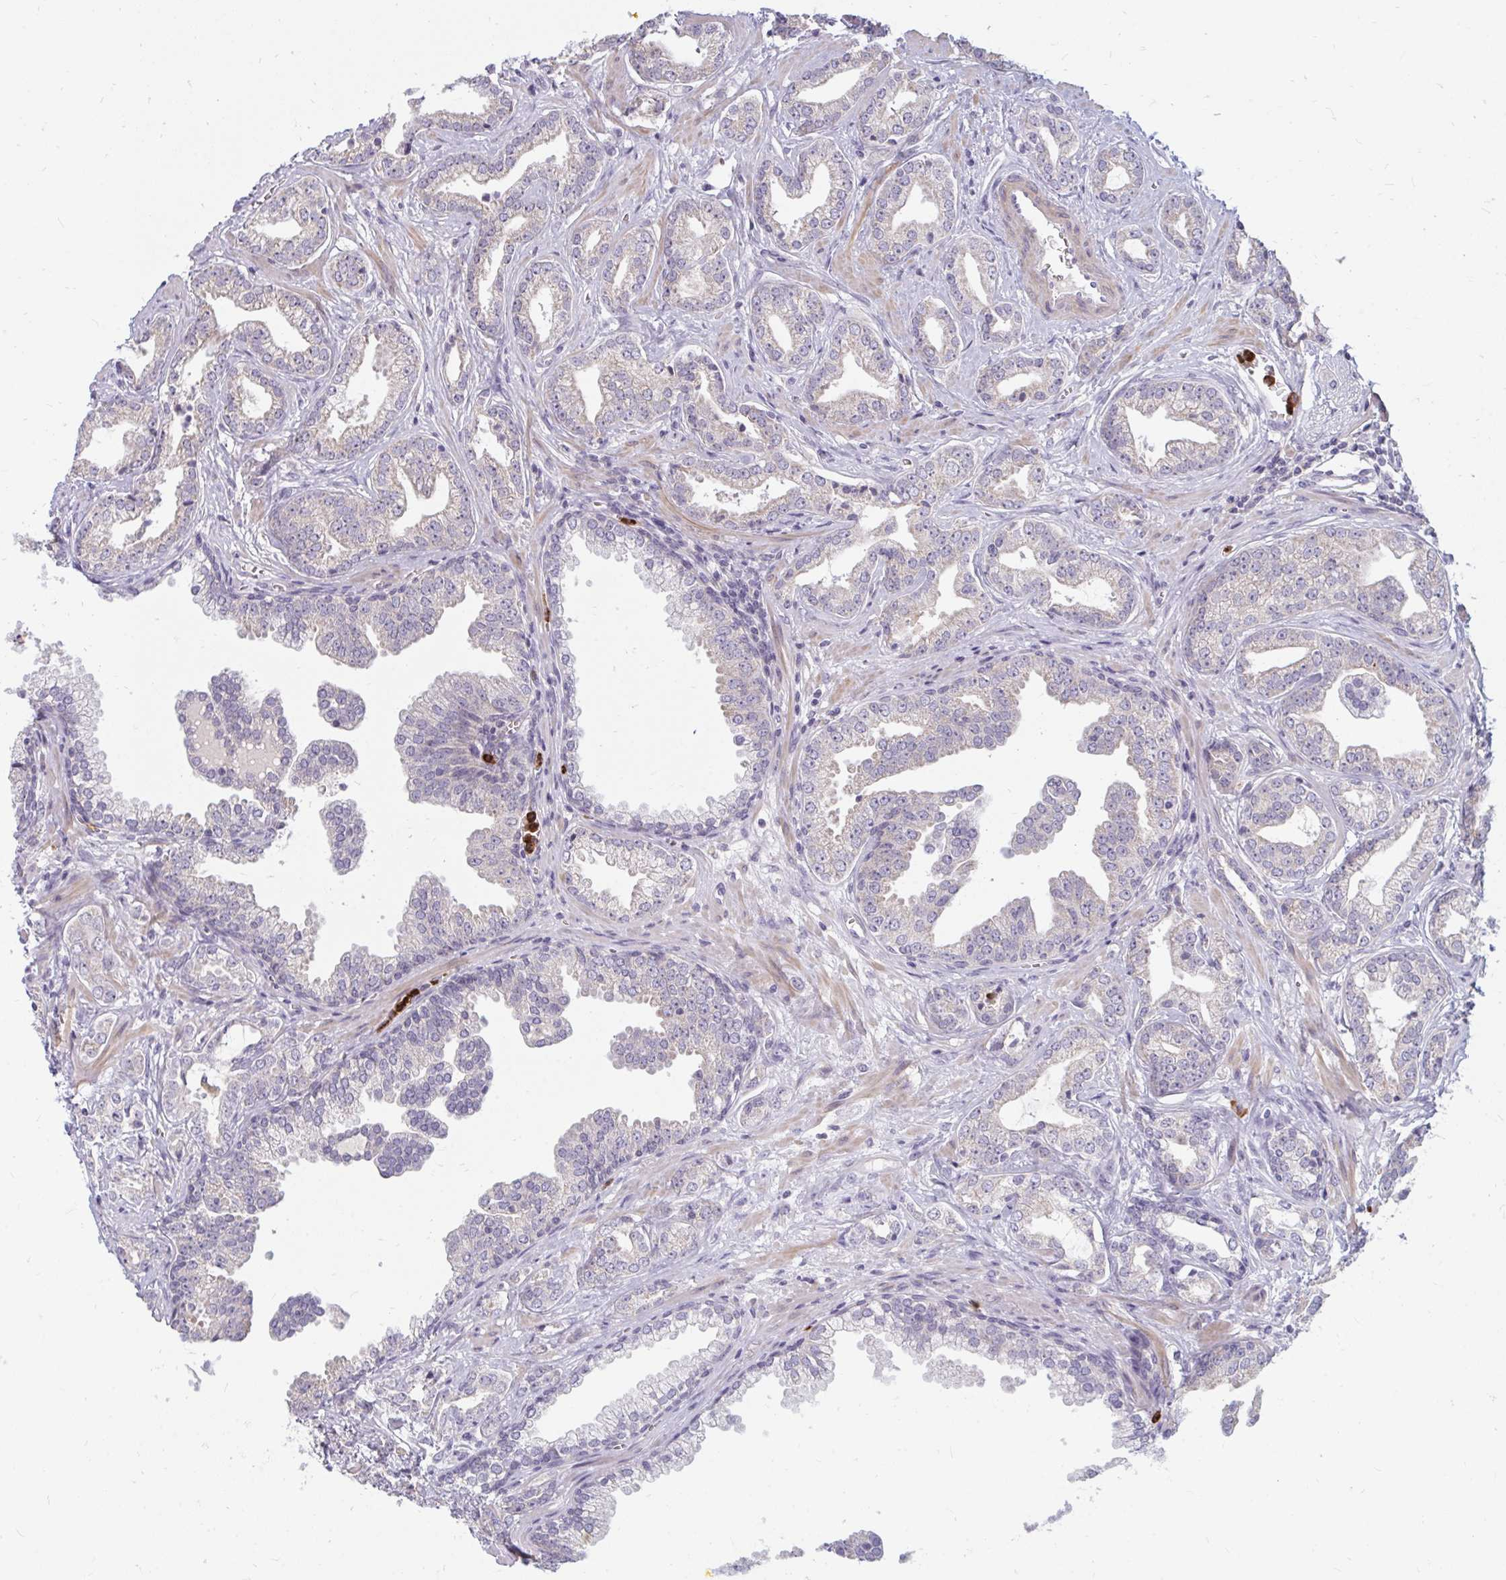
{"staining": {"intensity": "negative", "quantity": "none", "location": "none"}, "tissue": "prostate cancer", "cell_type": "Tumor cells", "image_type": "cancer", "snomed": [{"axis": "morphology", "description": "Adenocarcinoma, Medium grade"}, {"axis": "topography", "description": "Prostate"}], "caption": "This is an IHC histopathology image of prostate cancer (medium-grade adenocarcinoma). There is no expression in tumor cells.", "gene": "RAB33A", "patient": {"sex": "male", "age": 57}}